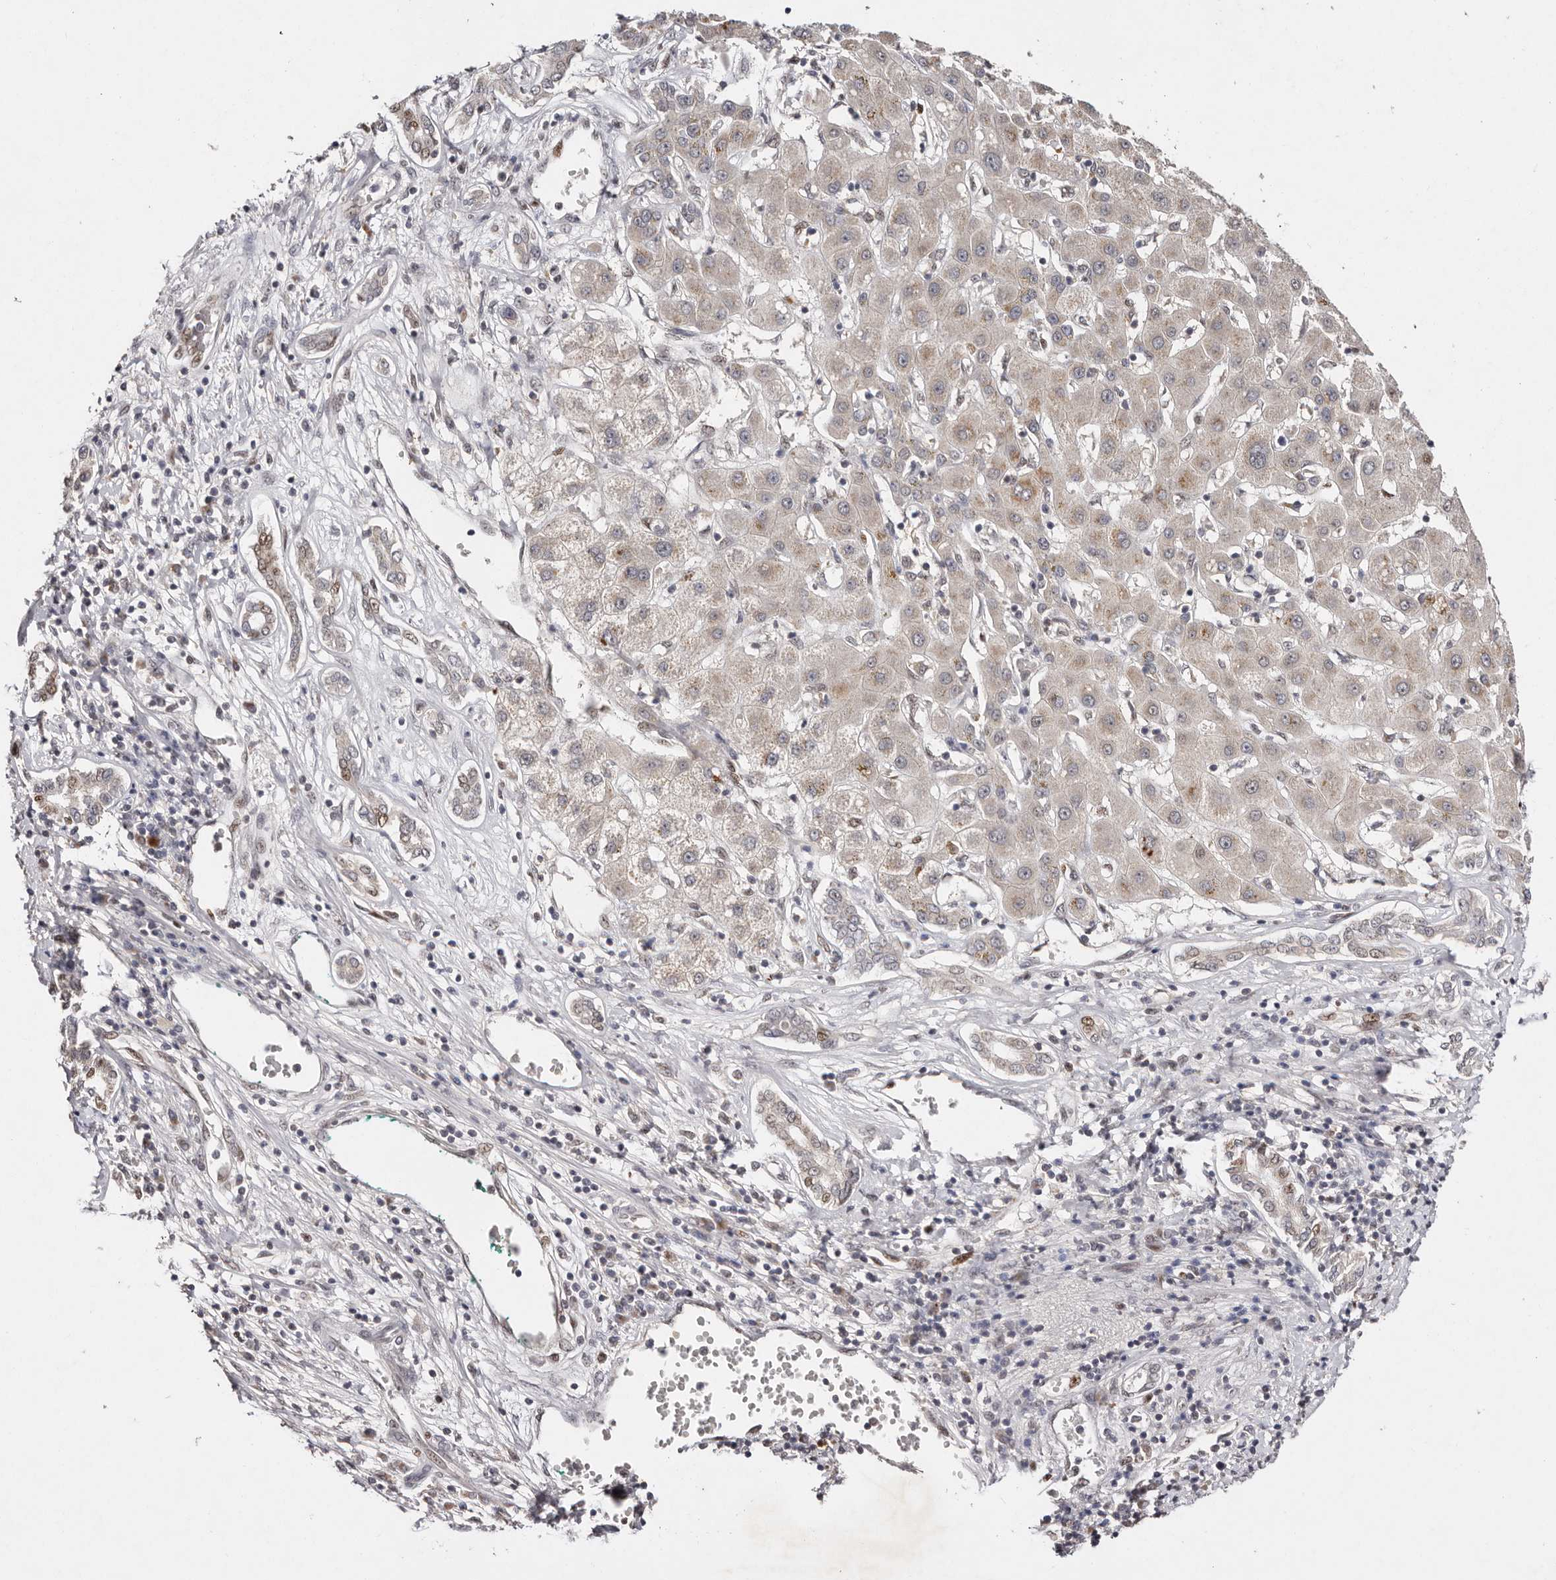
{"staining": {"intensity": "moderate", "quantity": "<25%", "location": "nuclear"}, "tissue": "liver cancer", "cell_type": "Tumor cells", "image_type": "cancer", "snomed": [{"axis": "morphology", "description": "Carcinoma, Hepatocellular, NOS"}, {"axis": "topography", "description": "Liver"}], "caption": "High-power microscopy captured an immunohistochemistry (IHC) image of liver cancer (hepatocellular carcinoma), revealing moderate nuclear expression in about <25% of tumor cells.", "gene": "KLF7", "patient": {"sex": "male", "age": 65}}